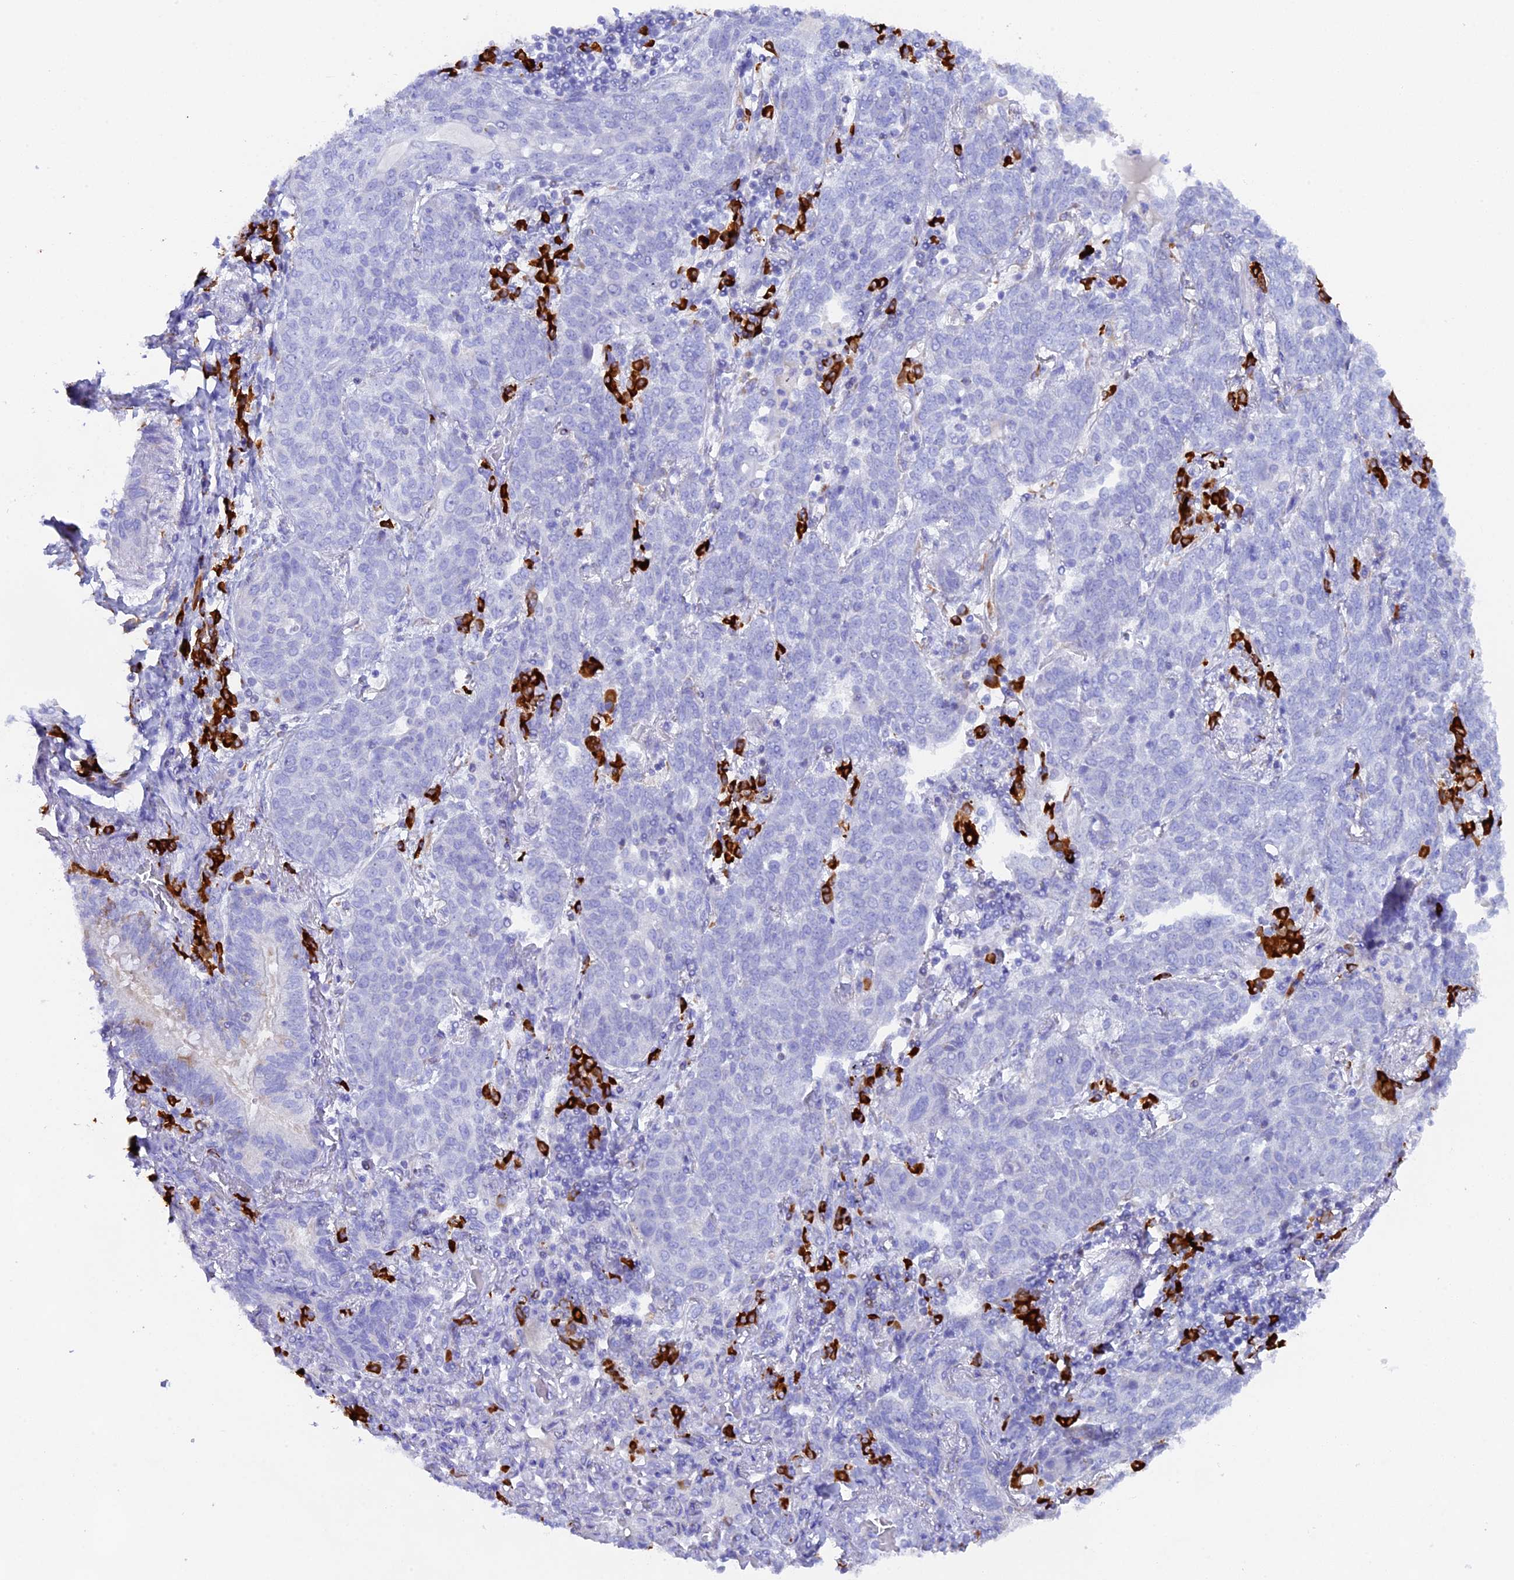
{"staining": {"intensity": "negative", "quantity": "none", "location": "none"}, "tissue": "lung cancer", "cell_type": "Tumor cells", "image_type": "cancer", "snomed": [{"axis": "morphology", "description": "Squamous cell carcinoma, NOS"}, {"axis": "topography", "description": "Lung"}], "caption": "A micrograph of human lung cancer (squamous cell carcinoma) is negative for staining in tumor cells.", "gene": "FKBP11", "patient": {"sex": "female", "age": 70}}